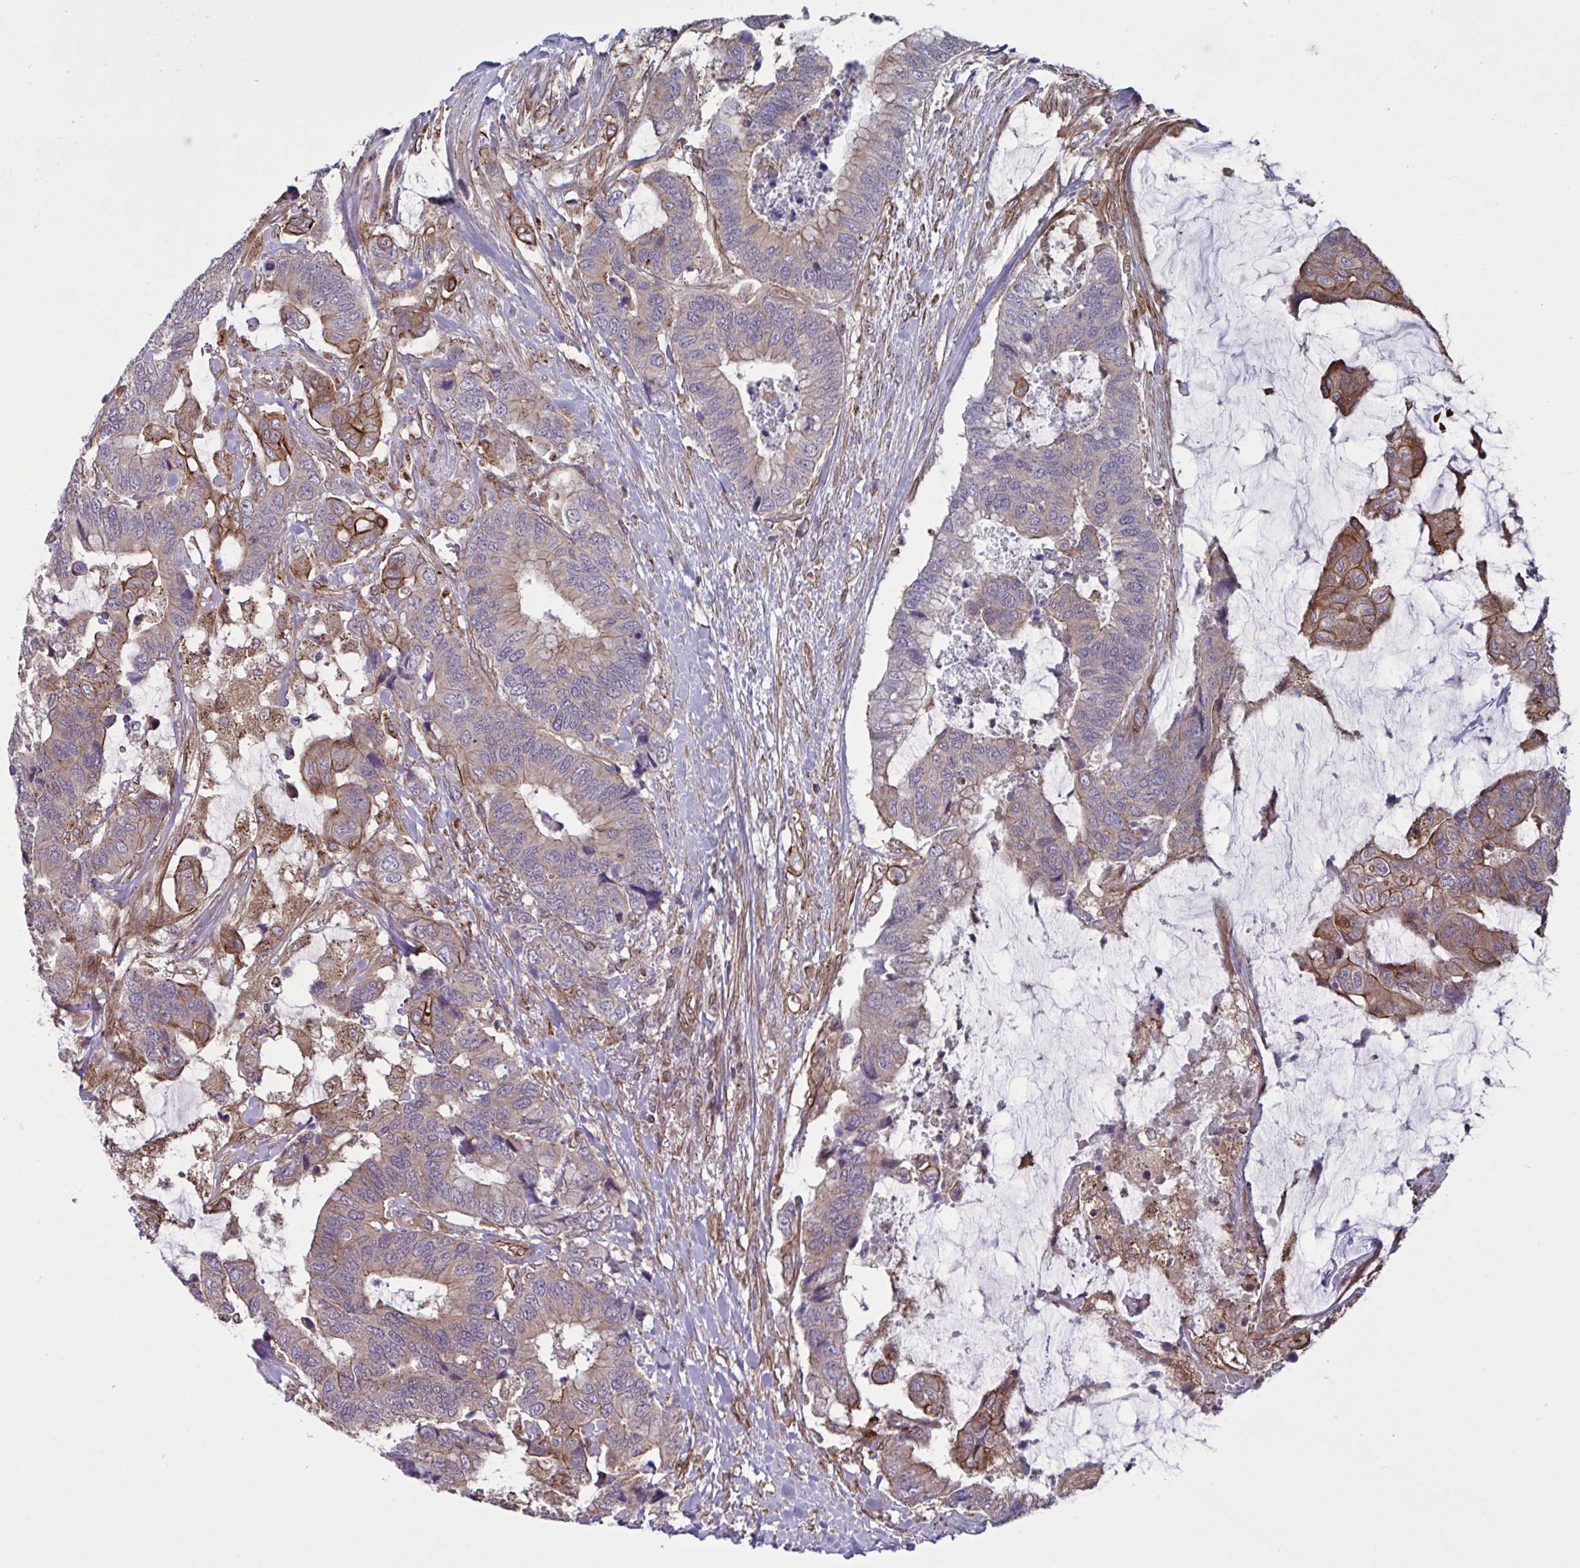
{"staining": {"intensity": "moderate", "quantity": "25%-75%", "location": "cytoplasmic/membranous"}, "tissue": "colorectal cancer", "cell_type": "Tumor cells", "image_type": "cancer", "snomed": [{"axis": "morphology", "description": "Adenocarcinoma, NOS"}, {"axis": "topography", "description": "Rectum"}], "caption": "Protein expression analysis of colorectal cancer demonstrates moderate cytoplasmic/membranous positivity in approximately 25%-75% of tumor cells.", "gene": "GLTP", "patient": {"sex": "female", "age": 59}}